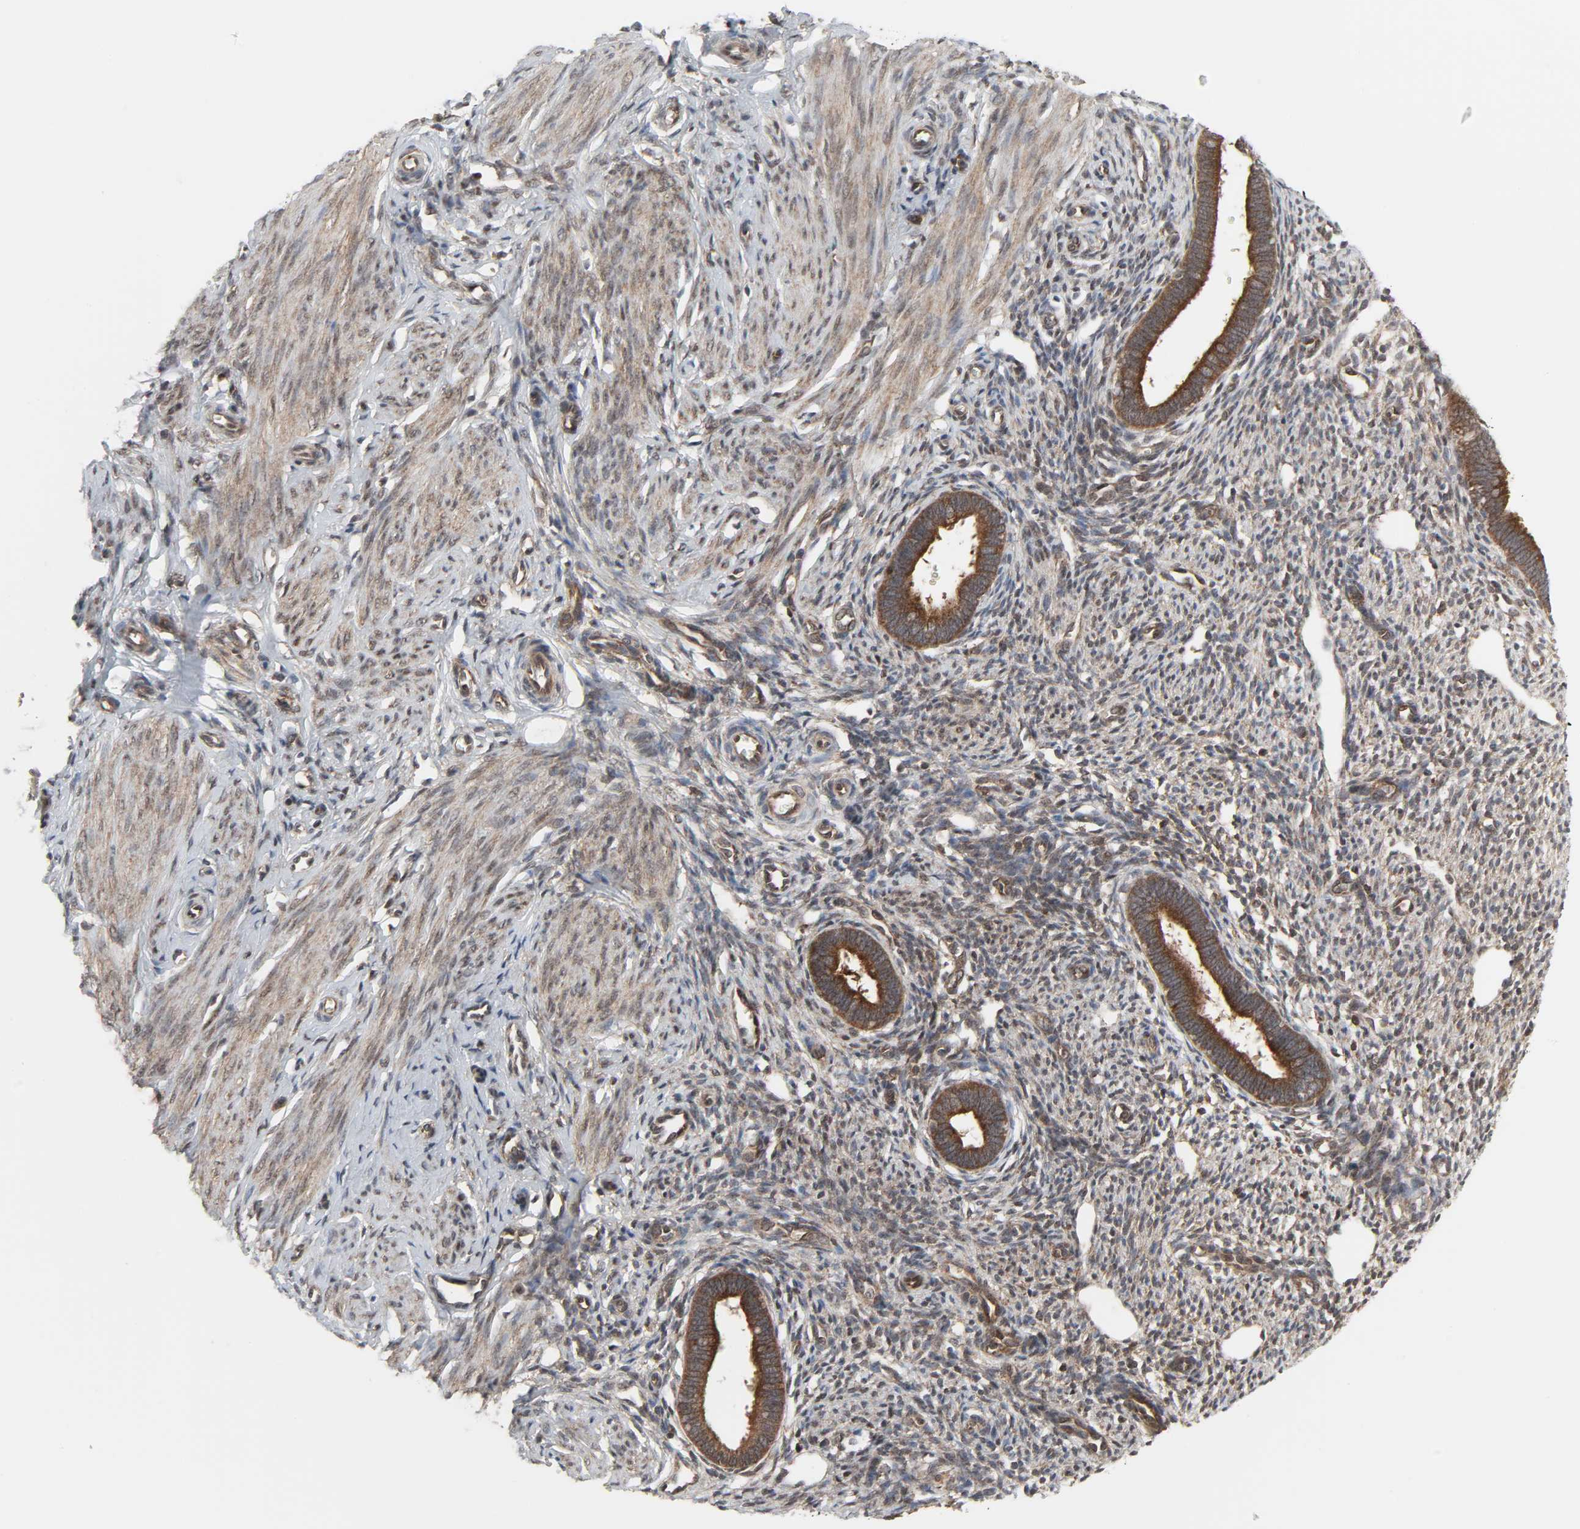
{"staining": {"intensity": "moderate", "quantity": "25%-75%", "location": "cytoplasmic/membranous"}, "tissue": "endometrium", "cell_type": "Cells in endometrial stroma", "image_type": "normal", "snomed": [{"axis": "morphology", "description": "Normal tissue, NOS"}, {"axis": "topography", "description": "Endometrium"}], "caption": "Cells in endometrial stroma show medium levels of moderate cytoplasmic/membranous expression in approximately 25%-75% of cells in unremarkable endometrium.", "gene": "GSK3A", "patient": {"sex": "female", "age": 27}}